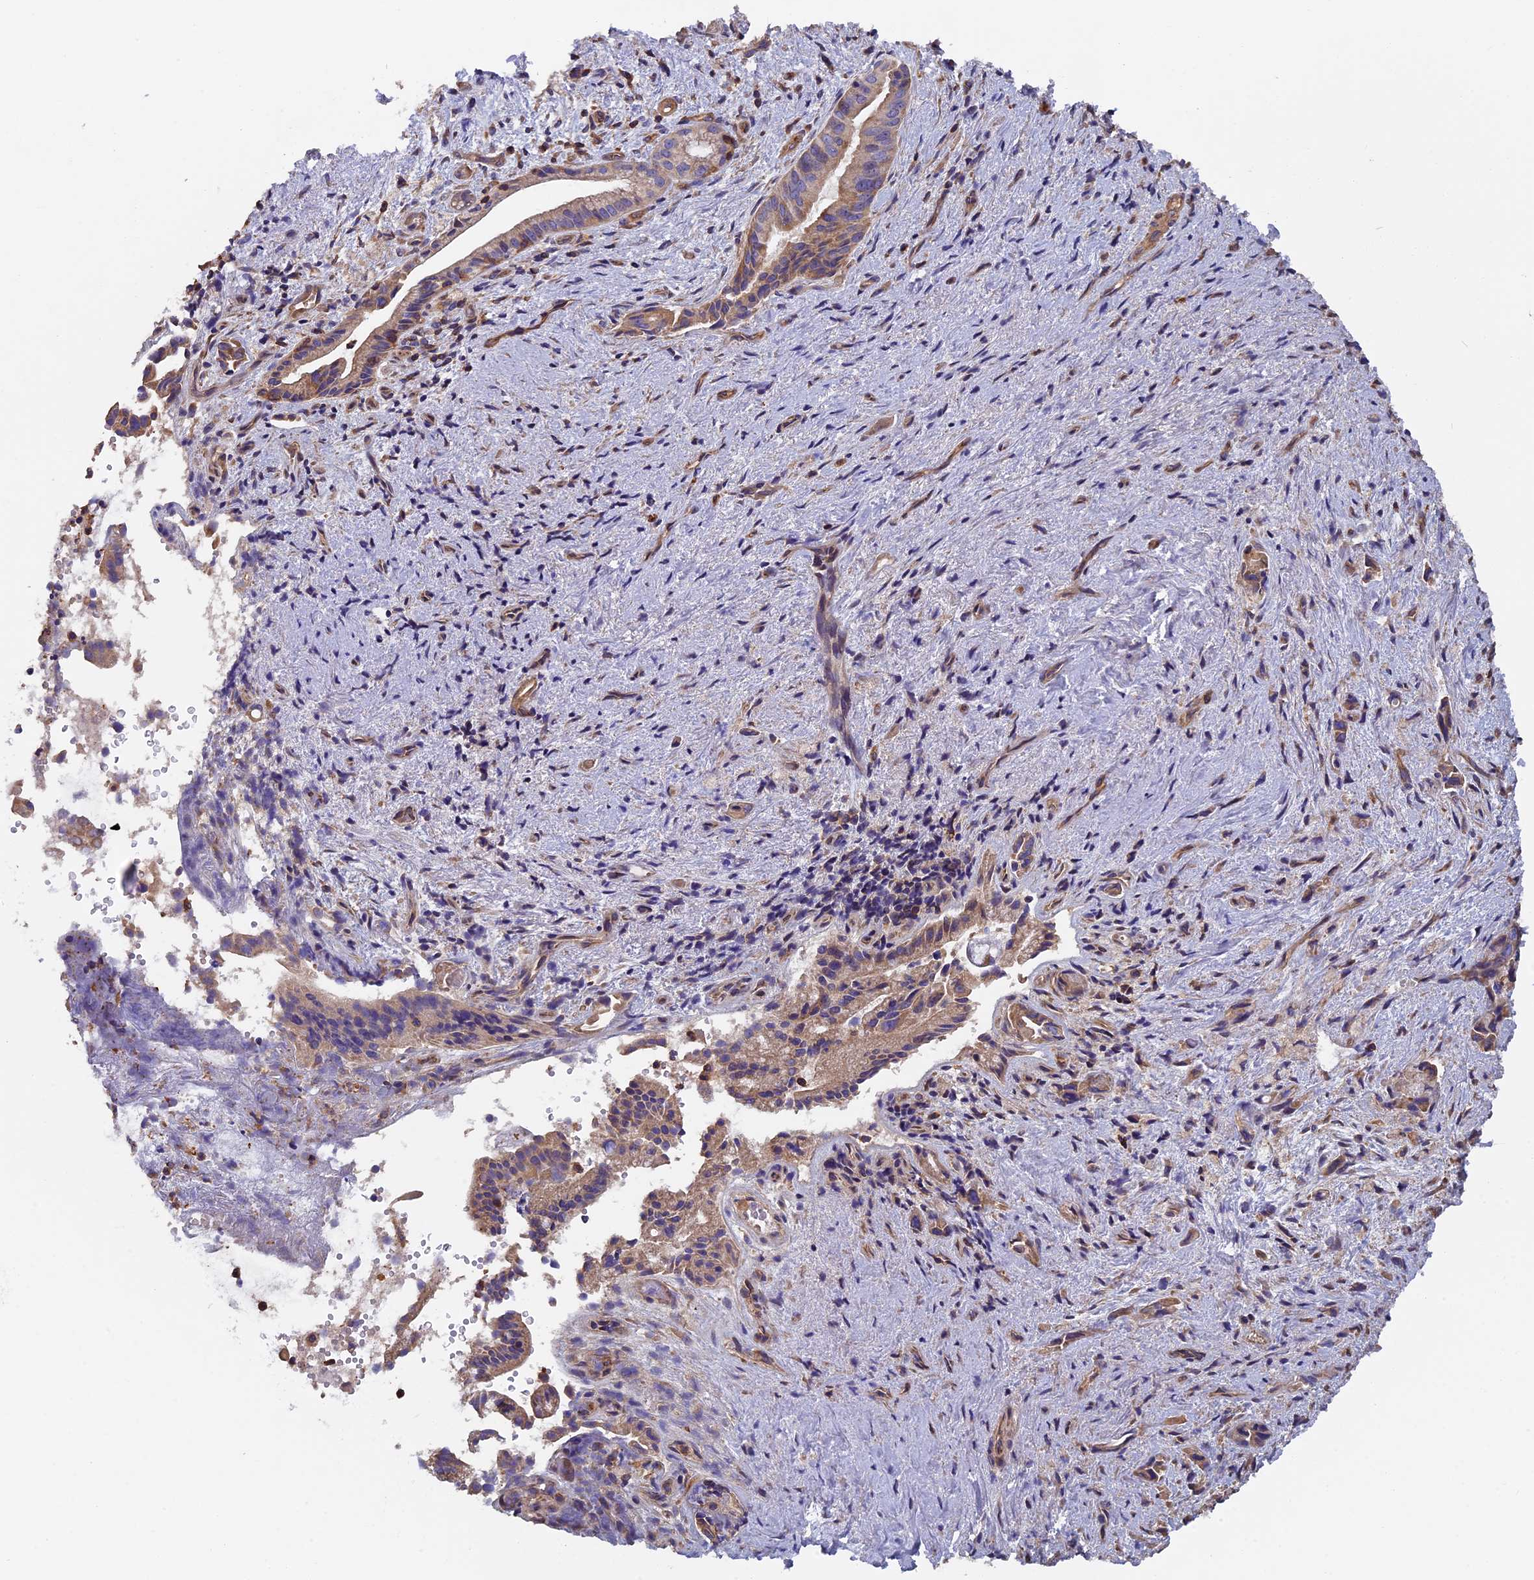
{"staining": {"intensity": "moderate", "quantity": ">75%", "location": "cytoplasmic/membranous"}, "tissue": "pancreatic cancer", "cell_type": "Tumor cells", "image_type": "cancer", "snomed": [{"axis": "morphology", "description": "Adenocarcinoma, NOS"}, {"axis": "topography", "description": "Pancreas"}], "caption": "DAB (3,3'-diaminobenzidine) immunohistochemical staining of human pancreatic cancer reveals moderate cytoplasmic/membranous protein staining in approximately >75% of tumor cells.", "gene": "CCDC153", "patient": {"sex": "female", "age": 77}}